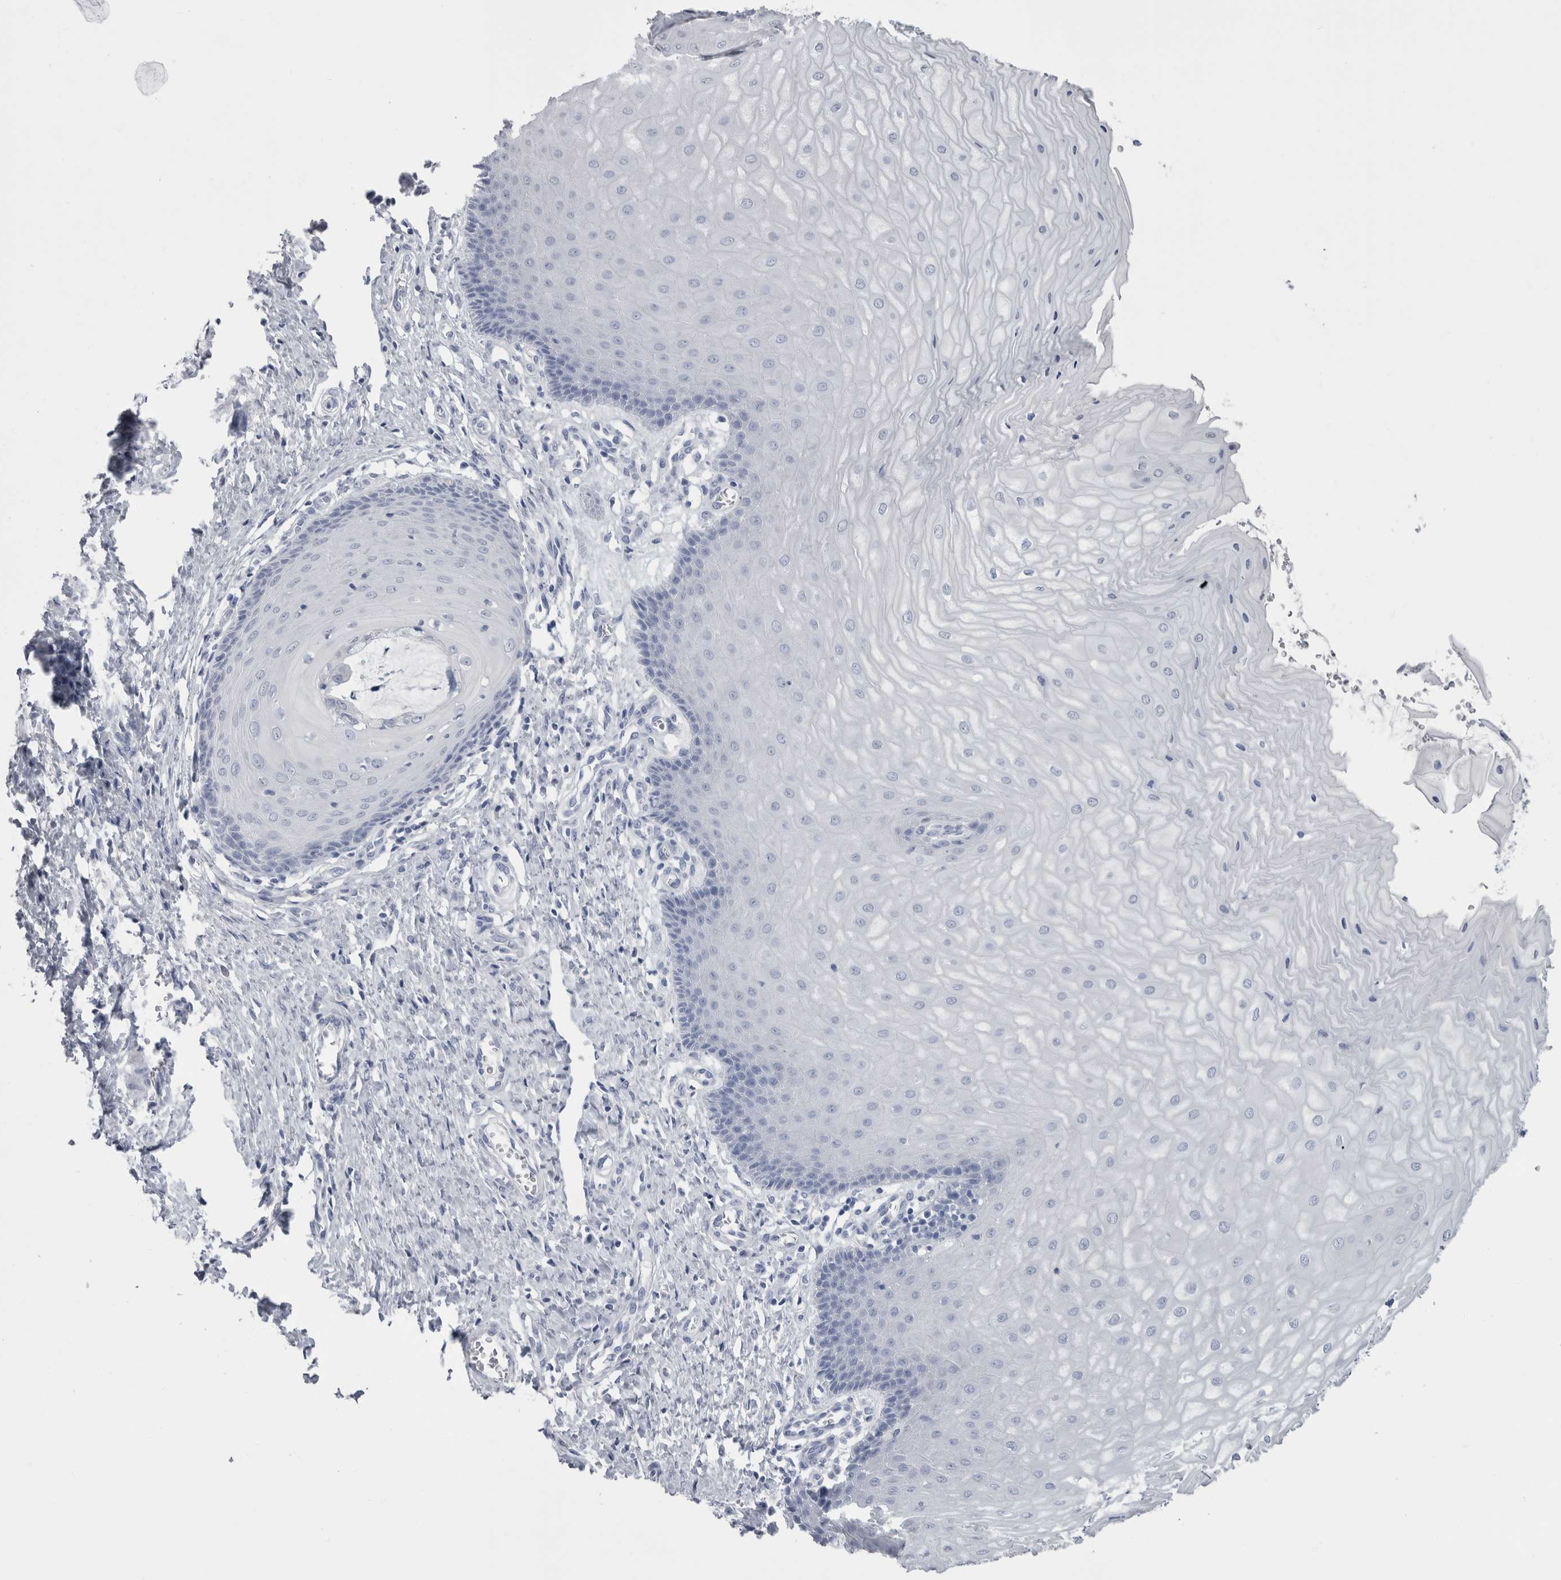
{"staining": {"intensity": "negative", "quantity": "none", "location": "none"}, "tissue": "cervix", "cell_type": "Glandular cells", "image_type": "normal", "snomed": [{"axis": "morphology", "description": "Normal tissue, NOS"}, {"axis": "topography", "description": "Cervix"}], "caption": "The histopathology image displays no staining of glandular cells in benign cervix.", "gene": "PTH", "patient": {"sex": "female", "age": 55}}